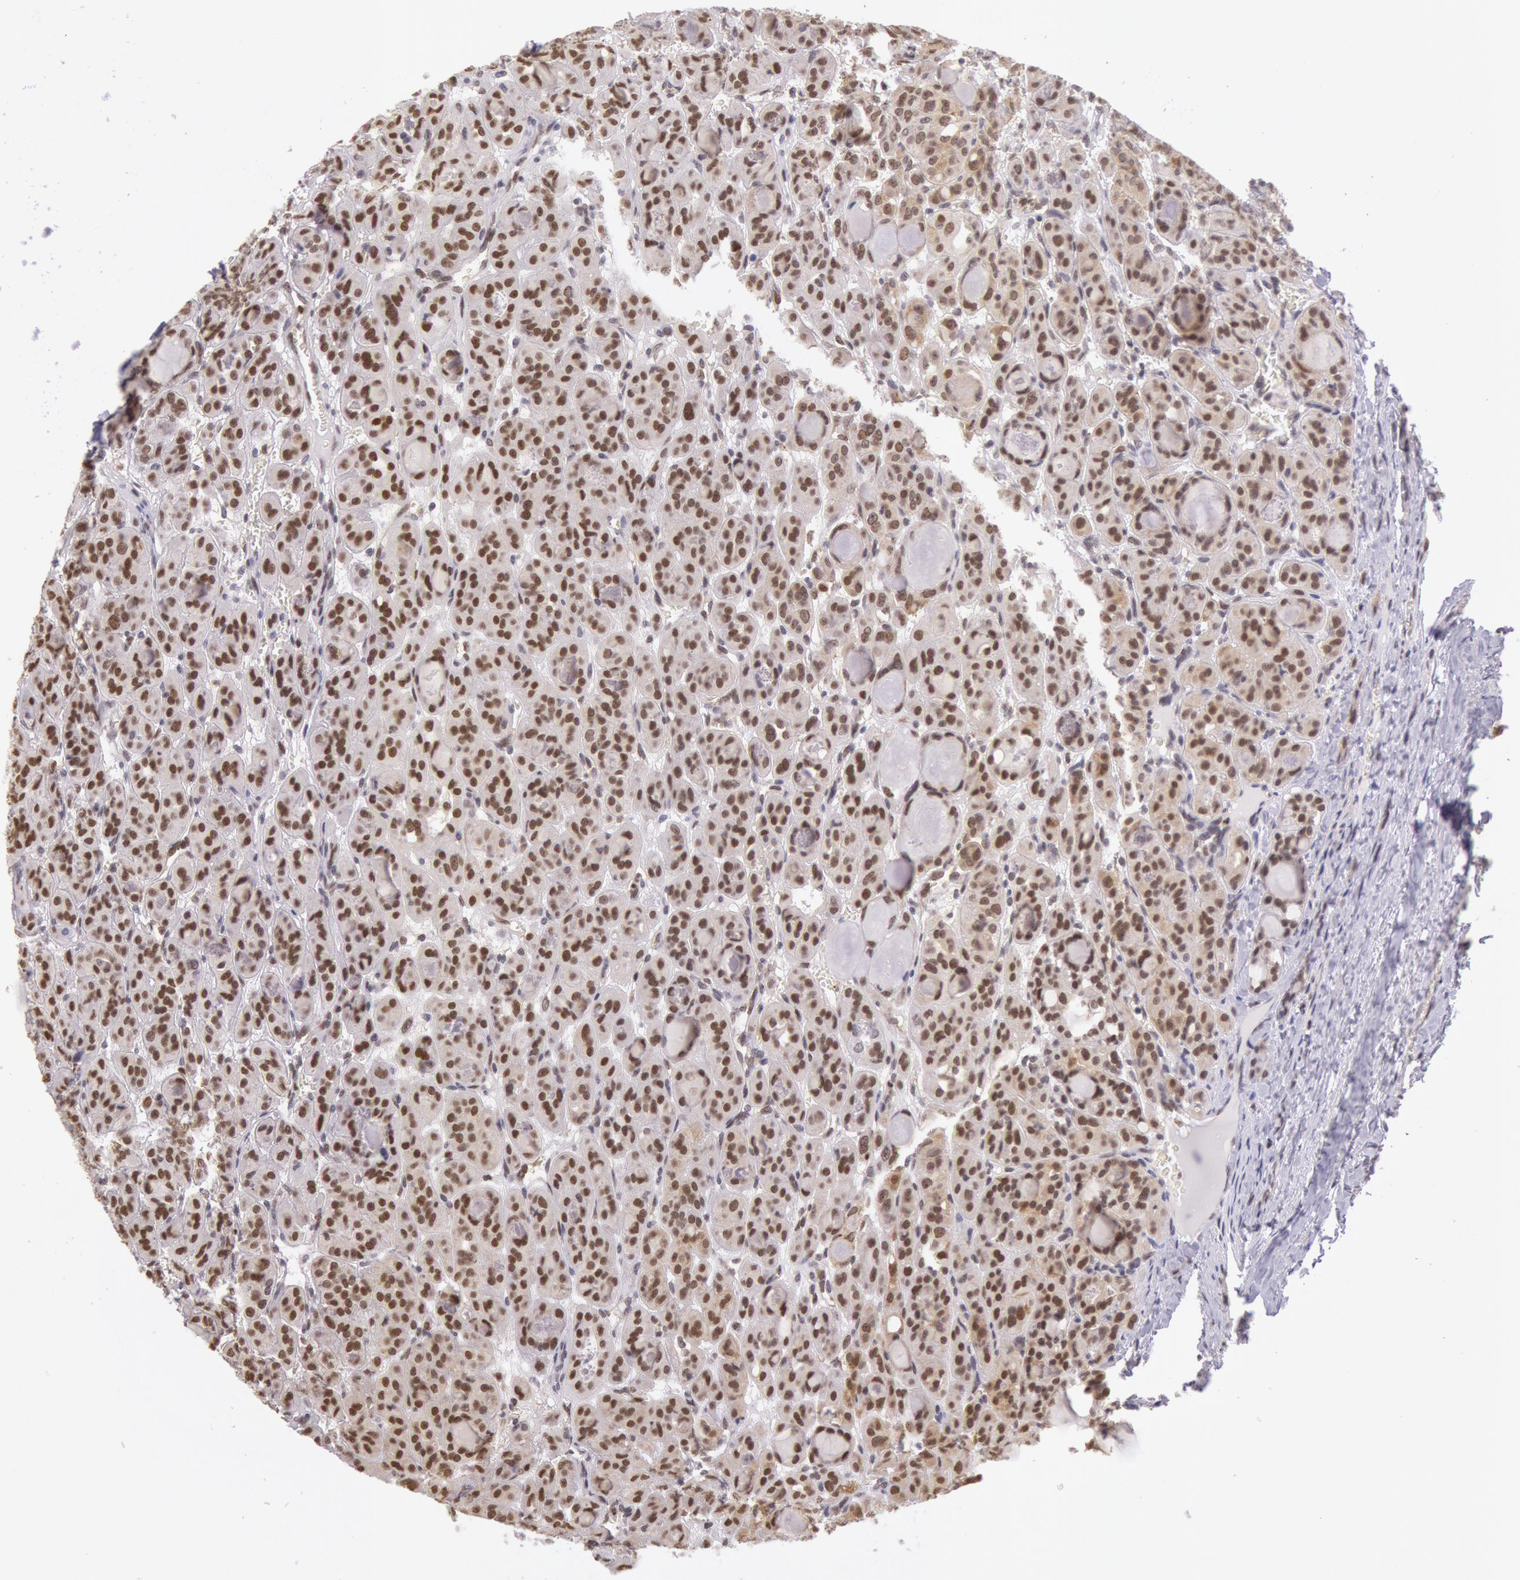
{"staining": {"intensity": "strong", "quantity": ">75%", "location": "nuclear"}, "tissue": "thyroid cancer", "cell_type": "Tumor cells", "image_type": "cancer", "snomed": [{"axis": "morphology", "description": "Follicular adenoma carcinoma, NOS"}, {"axis": "topography", "description": "Thyroid gland"}], "caption": "Thyroid follicular adenoma carcinoma stained for a protein shows strong nuclear positivity in tumor cells.", "gene": "ESS2", "patient": {"sex": "female", "age": 71}}